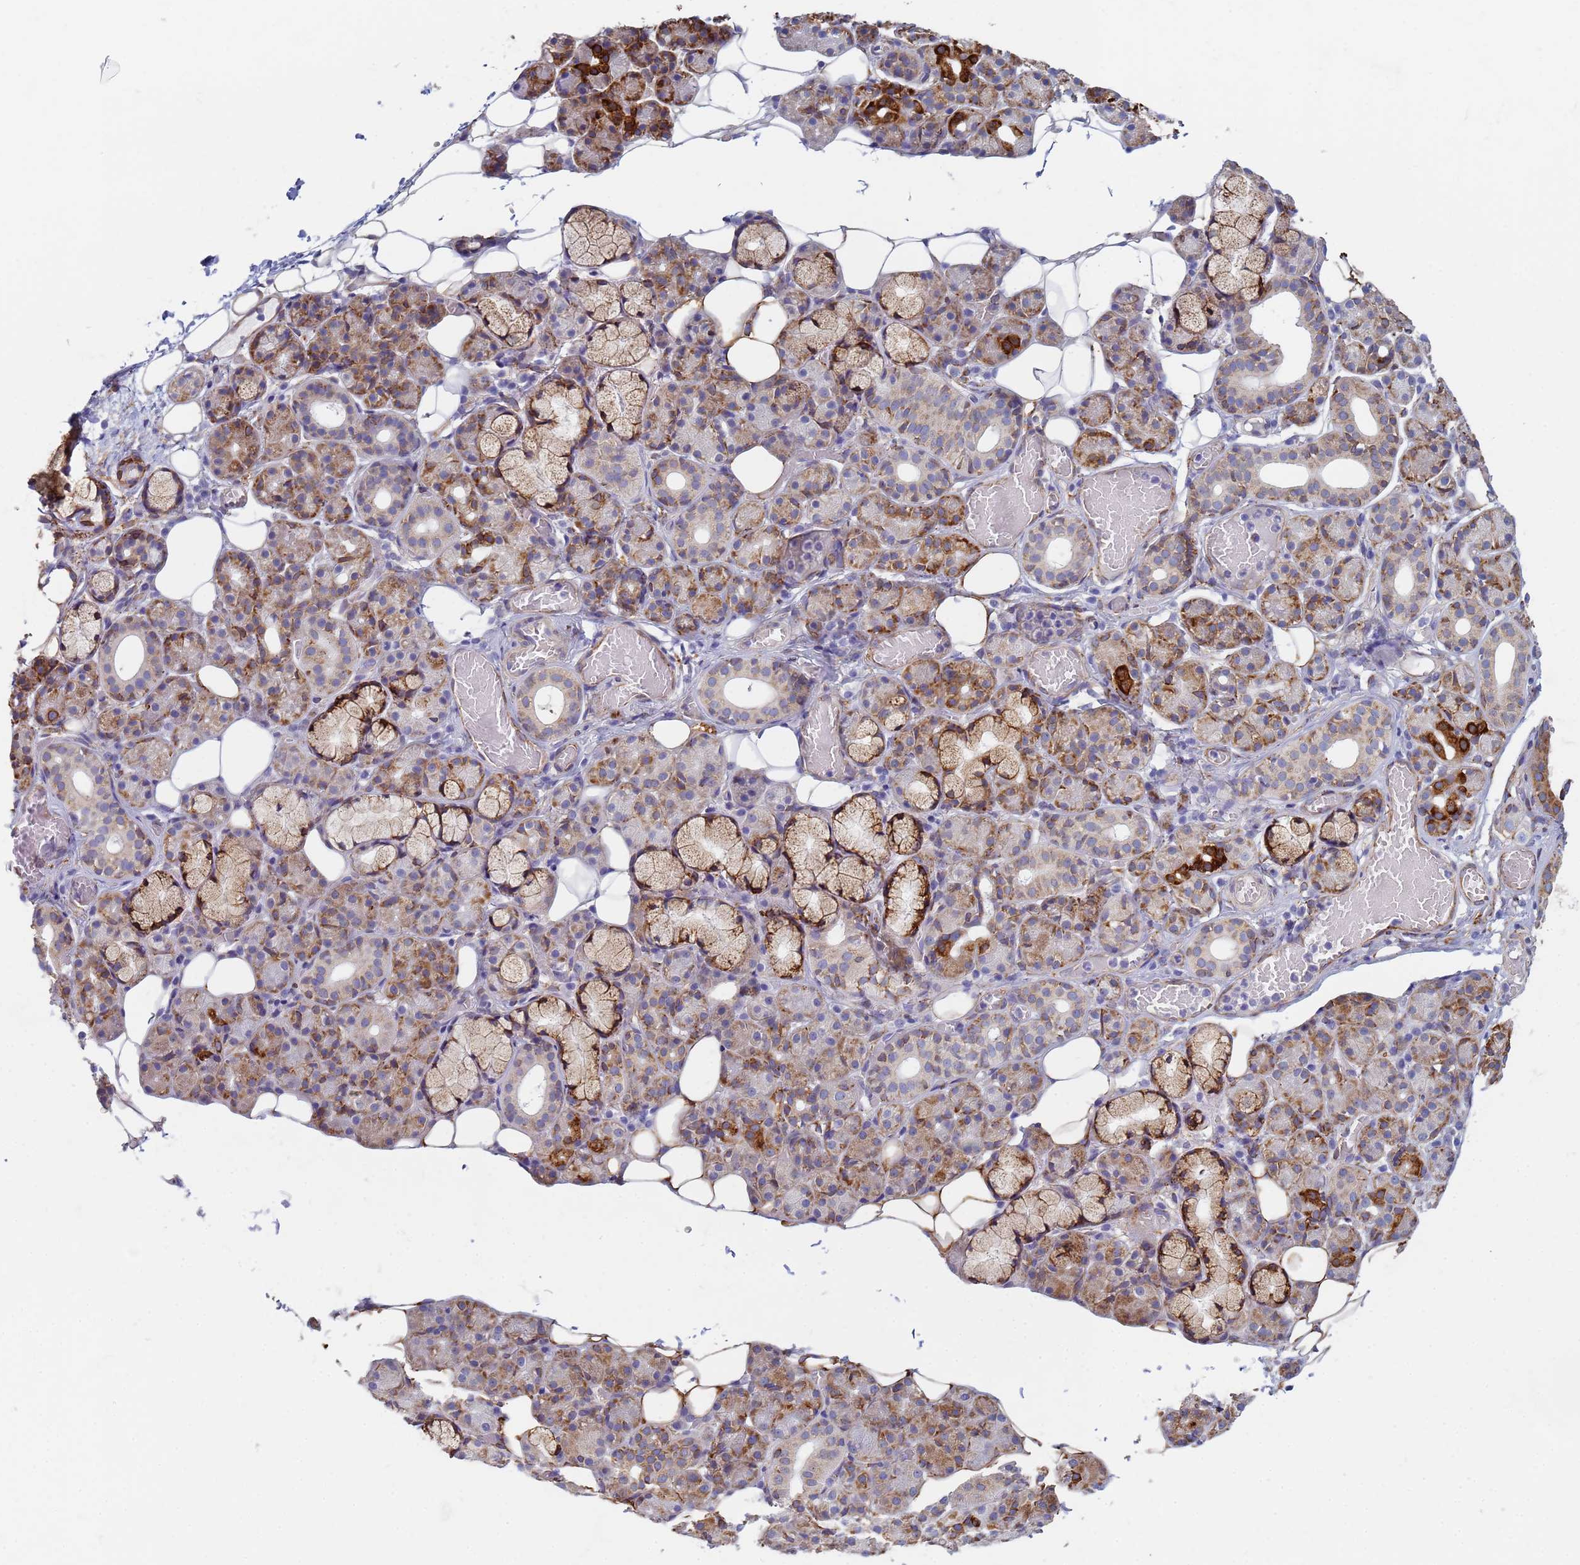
{"staining": {"intensity": "strong", "quantity": "25%-75%", "location": "cytoplasmic/membranous"}, "tissue": "salivary gland", "cell_type": "Glandular cells", "image_type": "normal", "snomed": [{"axis": "morphology", "description": "Normal tissue, NOS"}, {"axis": "topography", "description": "Salivary gland"}], "caption": "A high amount of strong cytoplasmic/membranous positivity is appreciated in approximately 25%-75% of glandular cells in unremarkable salivary gland.", "gene": "GDAP2", "patient": {"sex": "male", "age": 63}}